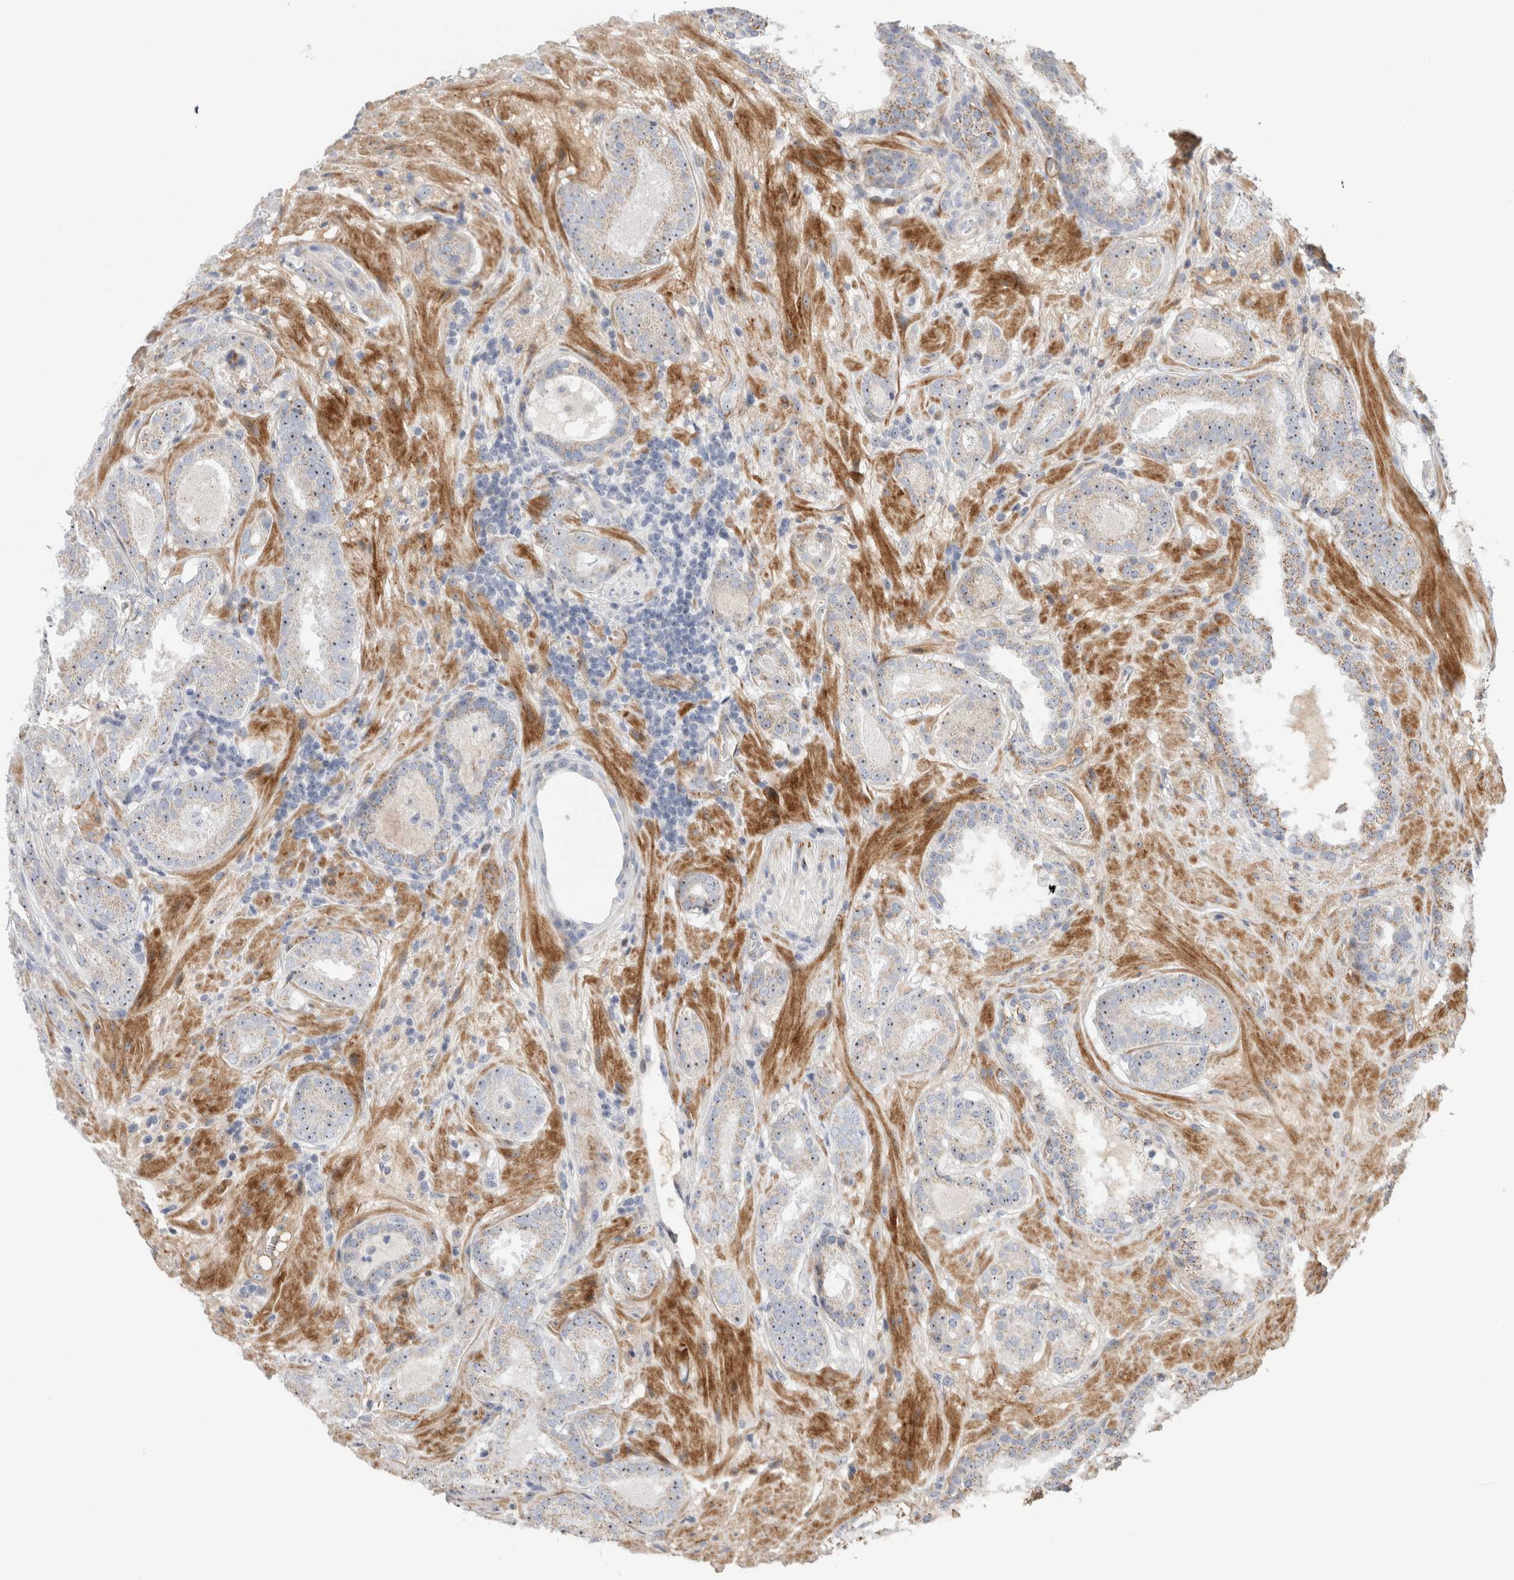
{"staining": {"intensity": "weak", "quantity": "25%-75%", "location": "cytoplasmic/membranous"}, "tissue": "prostate cancer", "cell_type": "Tumor cells", "image_type": "cancer", "snomed": [{"axis": "morphology", "description": "Adenocarcinoma, Low grade"}, {"axis": "topography", "description": "Prostate"}], "caption": "Brown immunohistochemical staining in human prostate cancer exhibits weak cytoplasmic/membranous expression in about 25%-75% of tumor cells. (IHC, brightfield microscopy, high magnification).", "gene": "ECHDC2", "patient": {"sex": "male", "age": 69}}